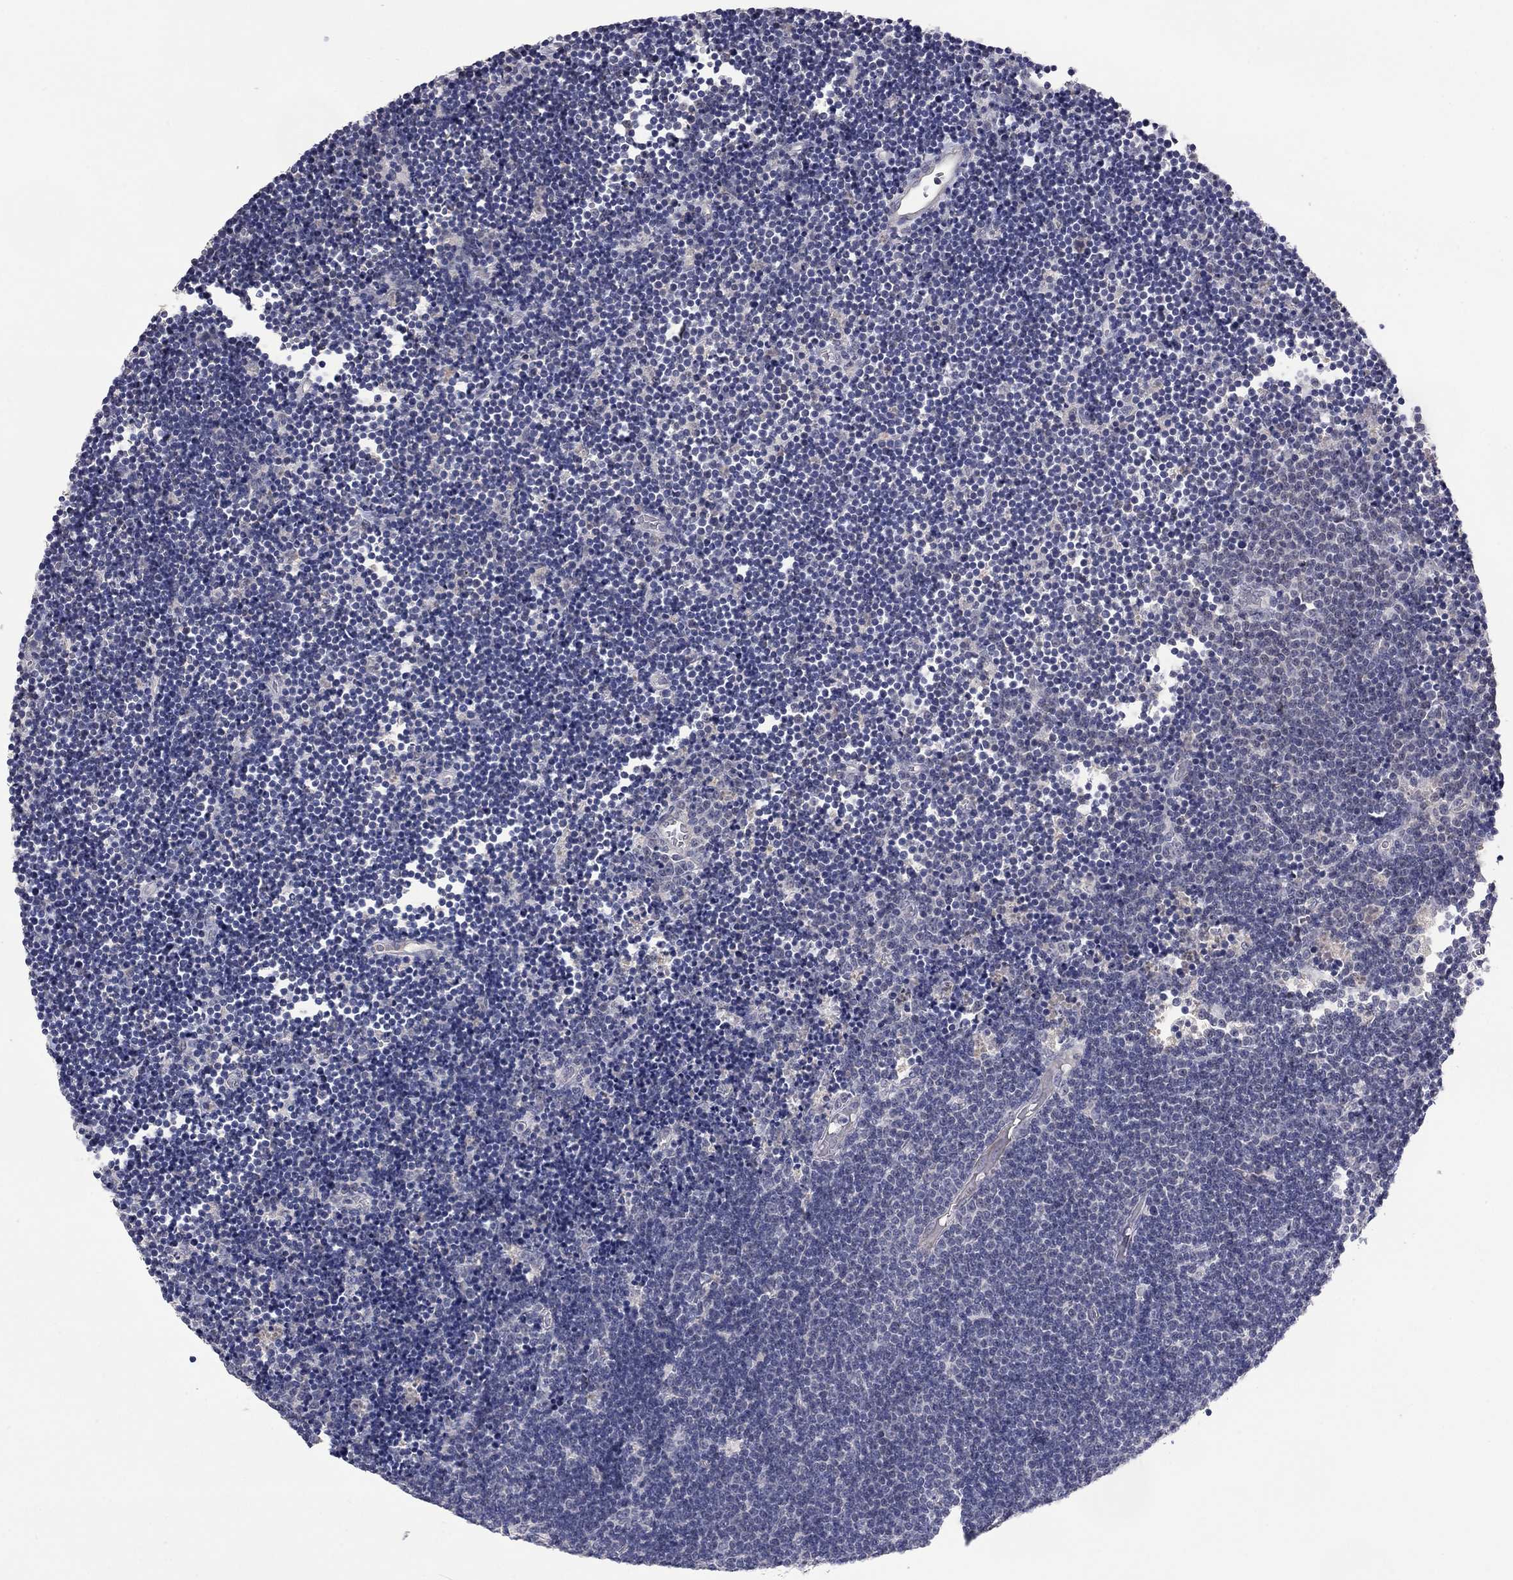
{"staining": {"intensity": "negative", "quantity": "none", "location": "none"}, "tissue": "lymphoma", "cell_type": "Tumor cells", "image_type": "cancer", "snomed": [{"axis": "morphology", "description": "Malignant lymphoma, non-Hodgkin's type, Low grade"}, {"axis": "topography", "description": "Brain"}], "caption": "High power microscopy micrograph of an immunohistochemistry (IHC) image of lymphoma, revealing no significant positivity in tumor cells.", "gene": "IP6K3", "patient": {"sex": "female", "age": 66}}